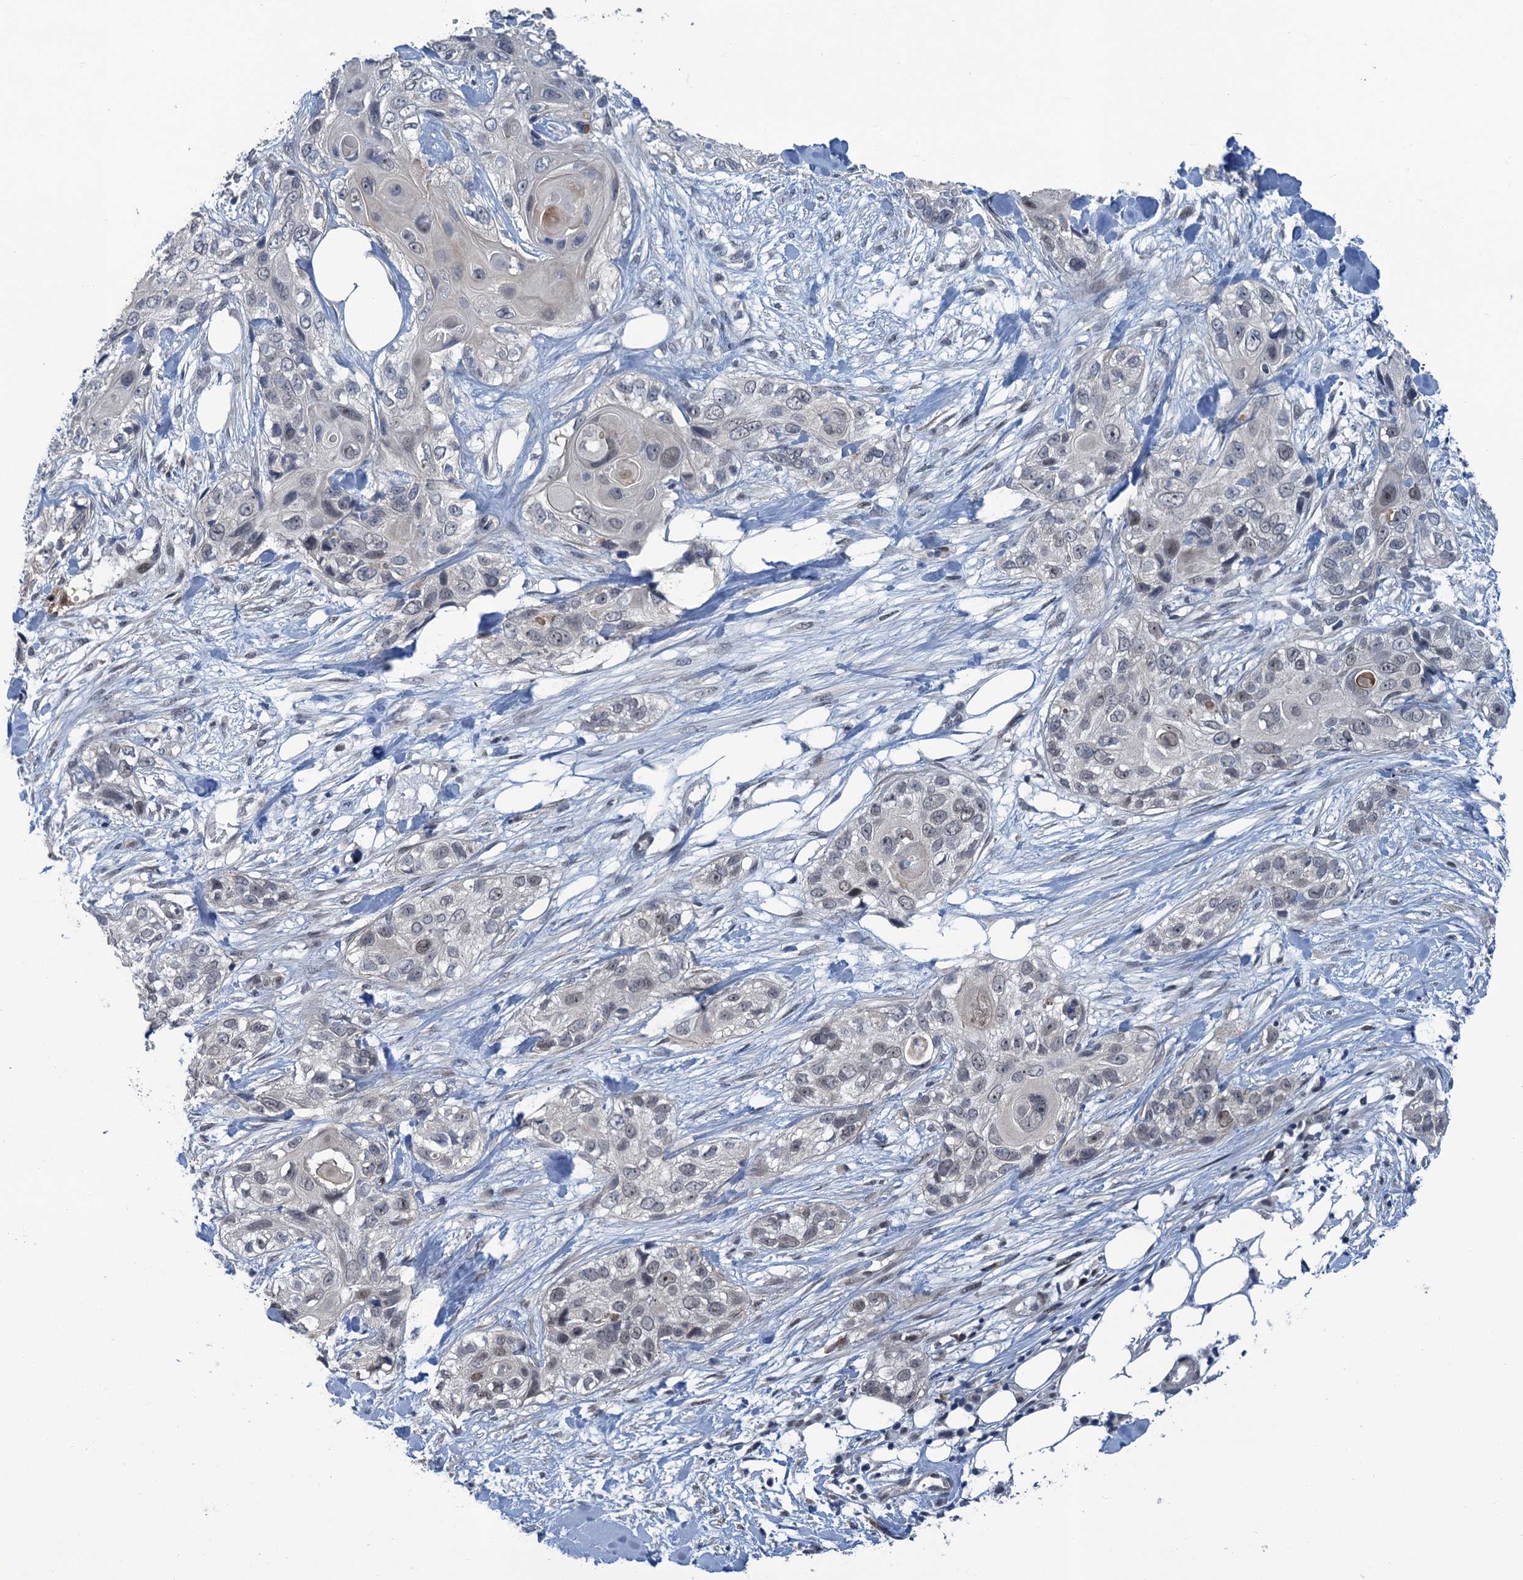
{"staining": {"intensity": "negative", "quantity": "none", "location": "none"}, "tissue": "skin cancer", "cell_type": "Tumor cells", "image_type": "cancer", "snomed": [{"axis": "morphology", "description": "Normal tissue, NOS"}, {"axis": "morphology", "description": "Squamous cell carcinoma, NOS"}, {"axis": "topography", "description": "Skin"}], "caption": "High magnification brightfield microscopy of skin cancer stained with DAB (3,3'-diaminobenzidine) (brown) and counterstained with hematoxylin (blue): tumor cells show no significant positivity.", "gene": "MRFAP1", "patient": {"sex": "male", "age": 72}}